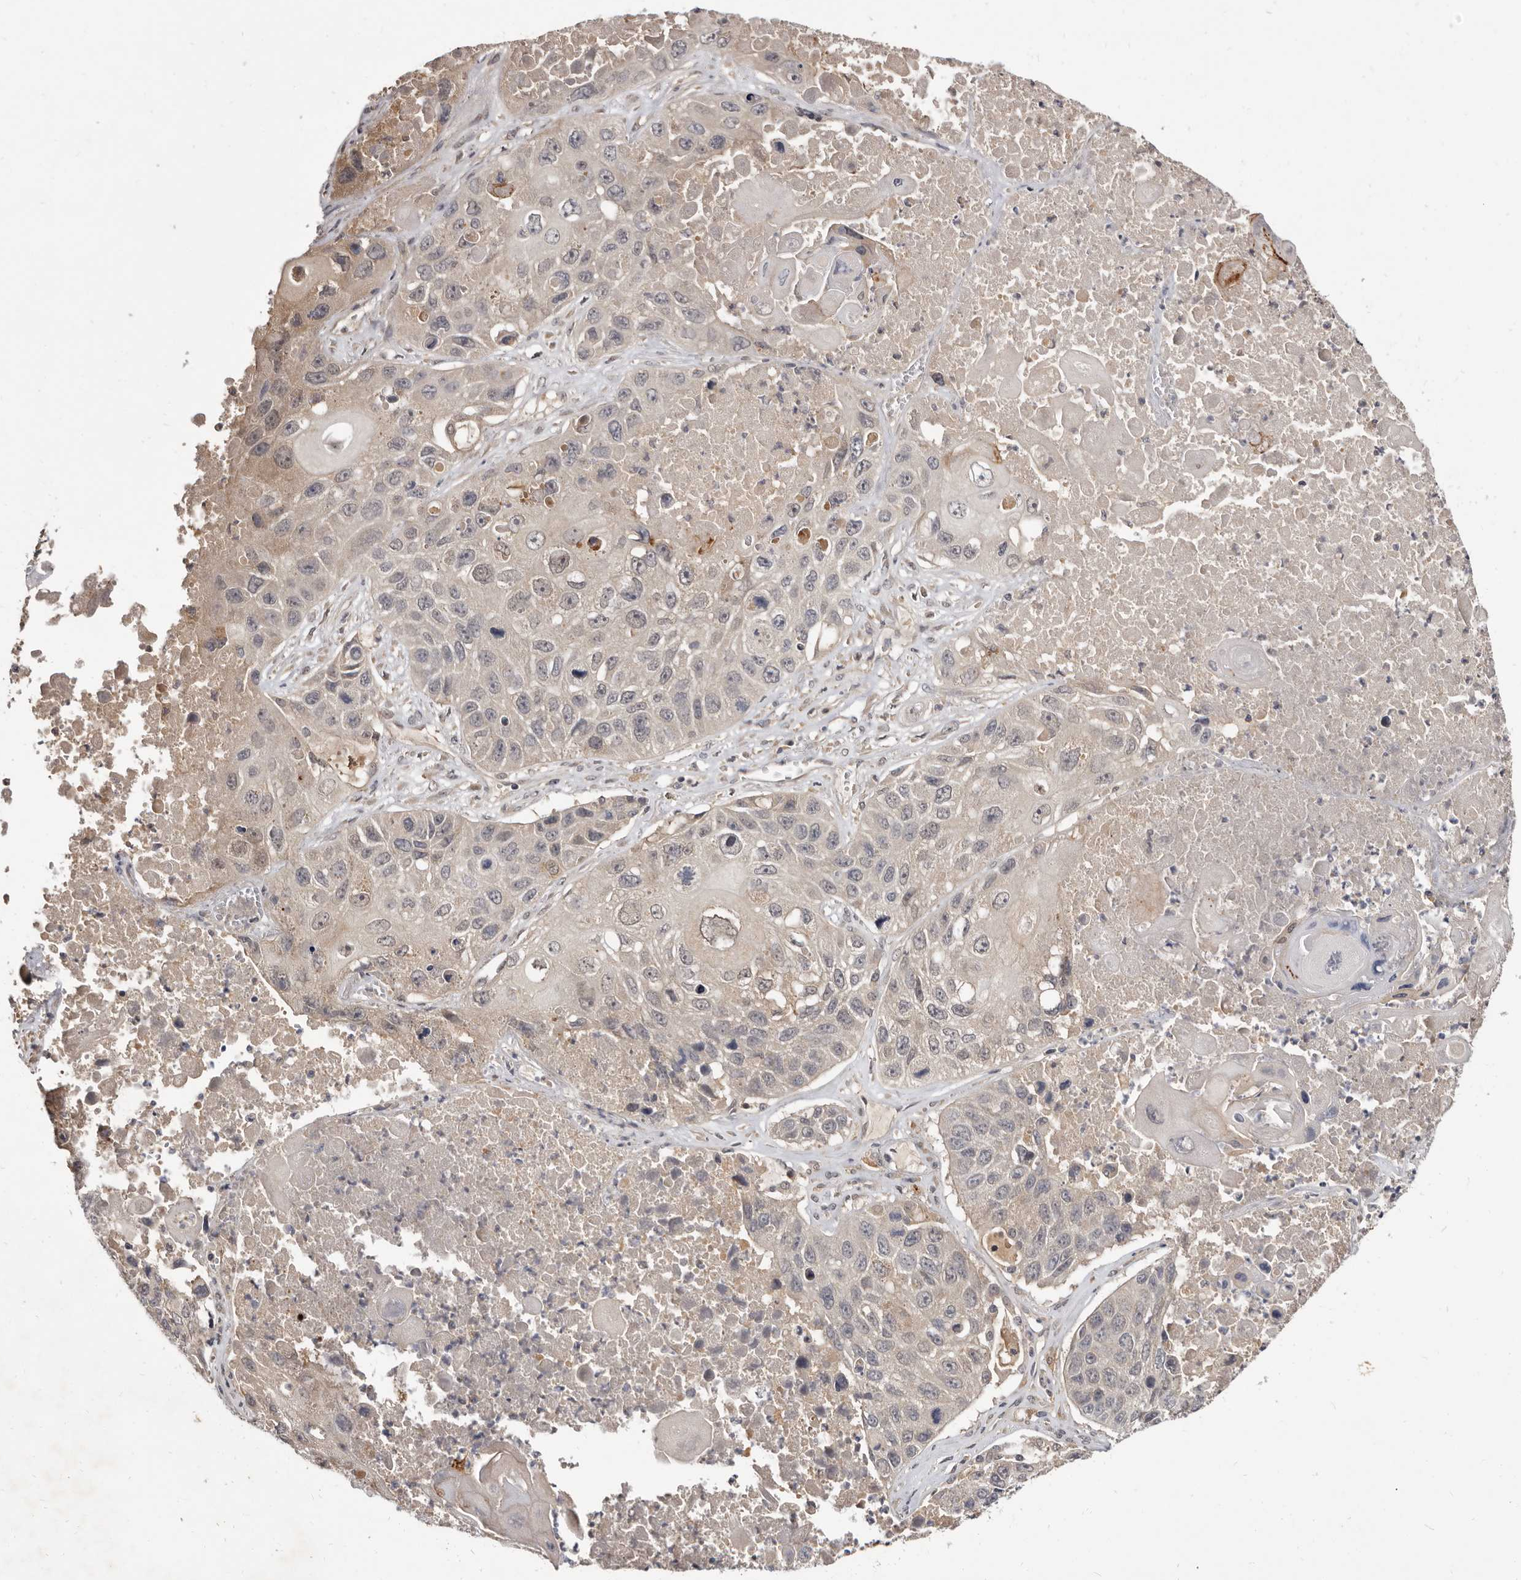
{"staining": {"intensity": "negative", "quantity": "none", "location": "none"}, "tissue": "lung cancer", "cell_type": "Tumor cells", "image_type": "cancer", "snomed": [{"axis": "morphology", "description": "Squamous cell carcinoma, NOS"}, {"axis": "topography", "description": "Lung"}], "caption": "Immunohistochemistry of lung cancer (squamous cell carcinoma) exhibits no staining in tumor cells.", "gene": "INAVA", "patient": {"sex": "male", "age": 61}}